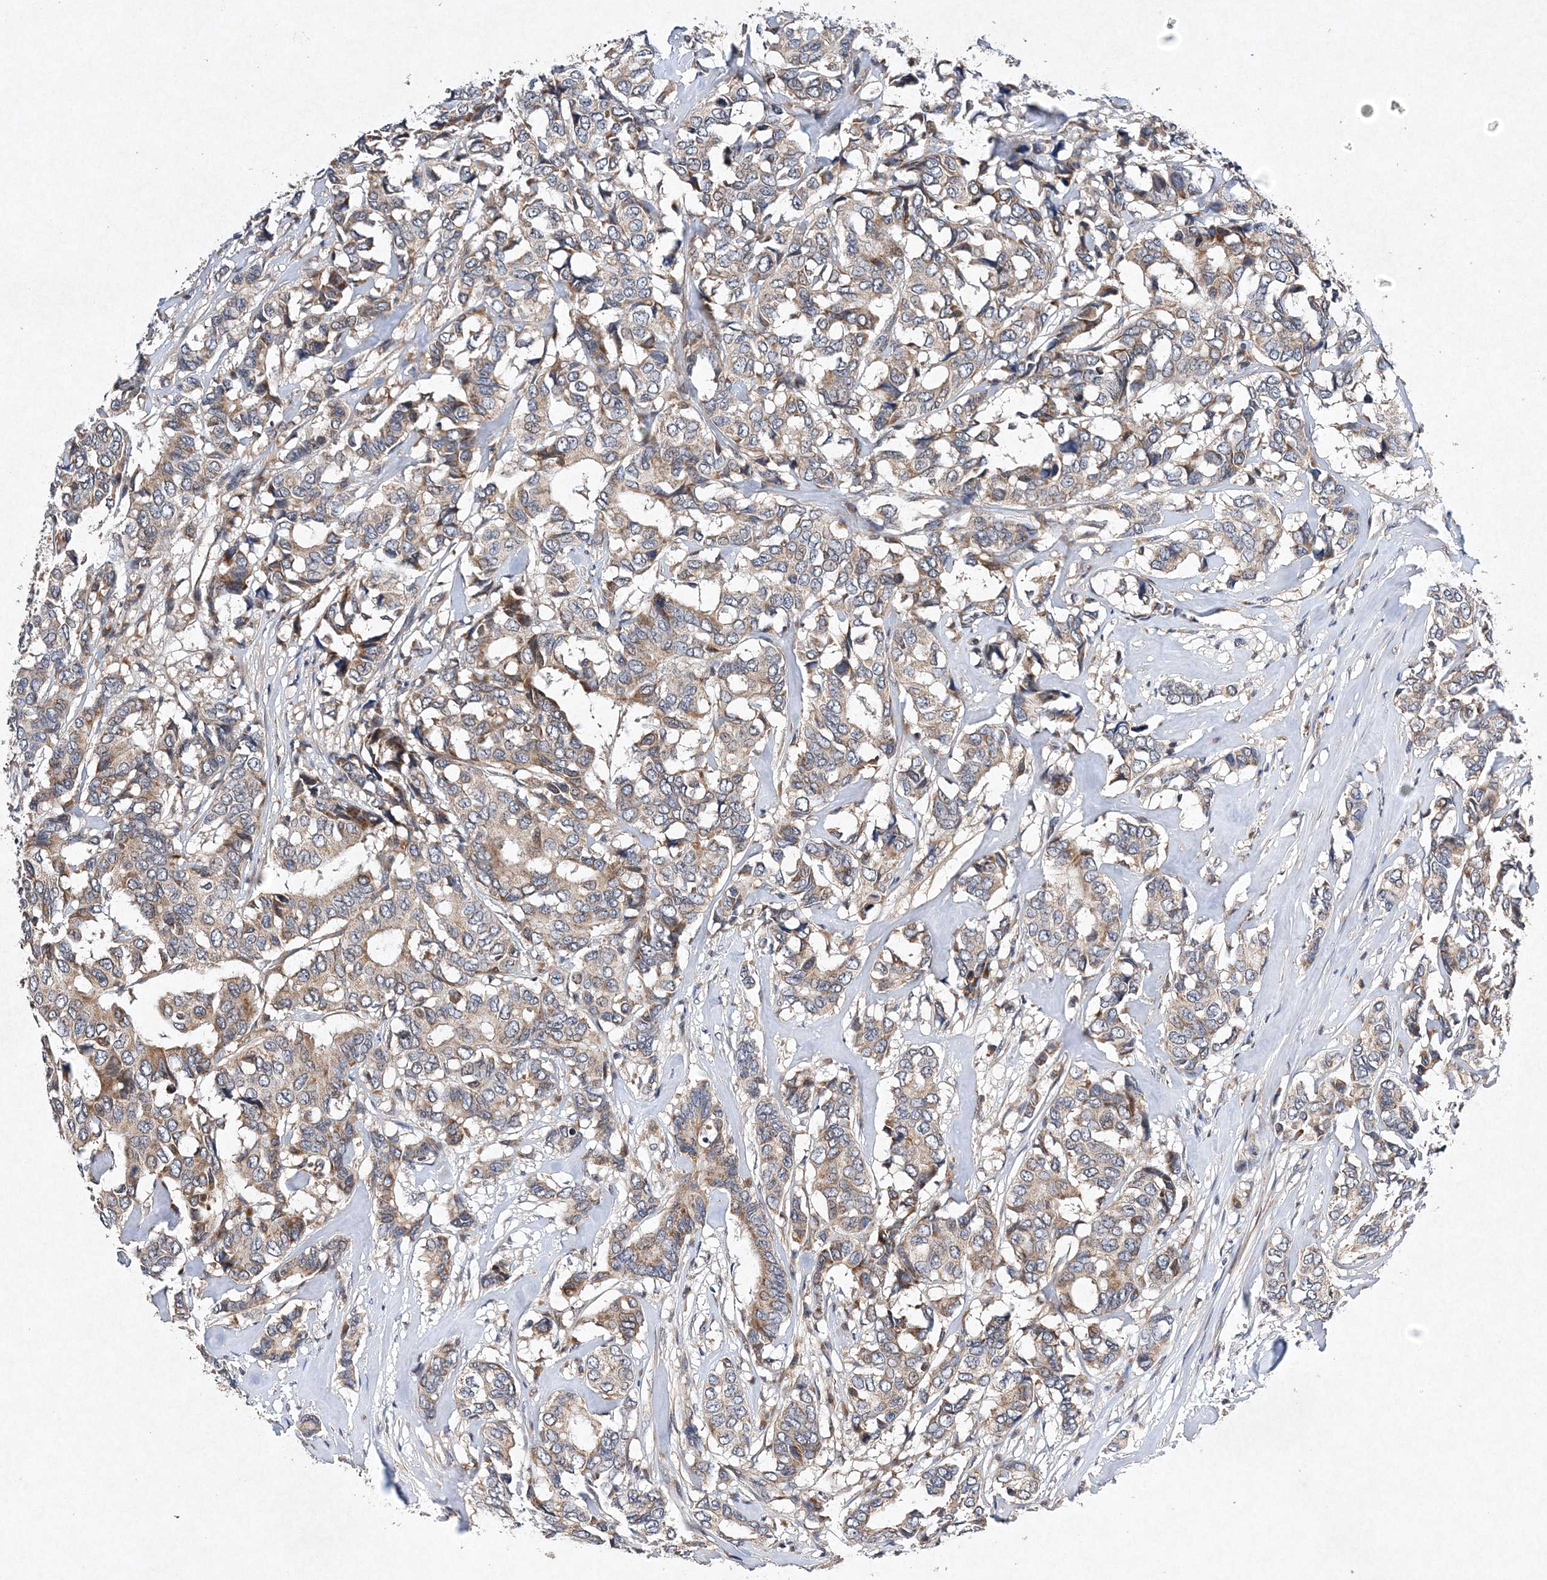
{"staining": {"intensity": "moderate", "quantity": "<25%", "location": "cytoplasmic/membranous"}, "tissue": "breast cancer", "cell_type": "Tumor cells", "image_type": "cancer", "snomed": [{"axis": "morphology", "description": "Duct carcinoma"}, {"axis": "topography", "description": "Breast"}], "caption": "There is low levels of moderate cytoplasmic/membranous positivity in tumor cells of infiltrating ductal carcinoma (breast), as demonstrated by immunohistochemical staining (brown color).", "gene": "PROSER1", "patient": {"sex": "female", "age": 87}}